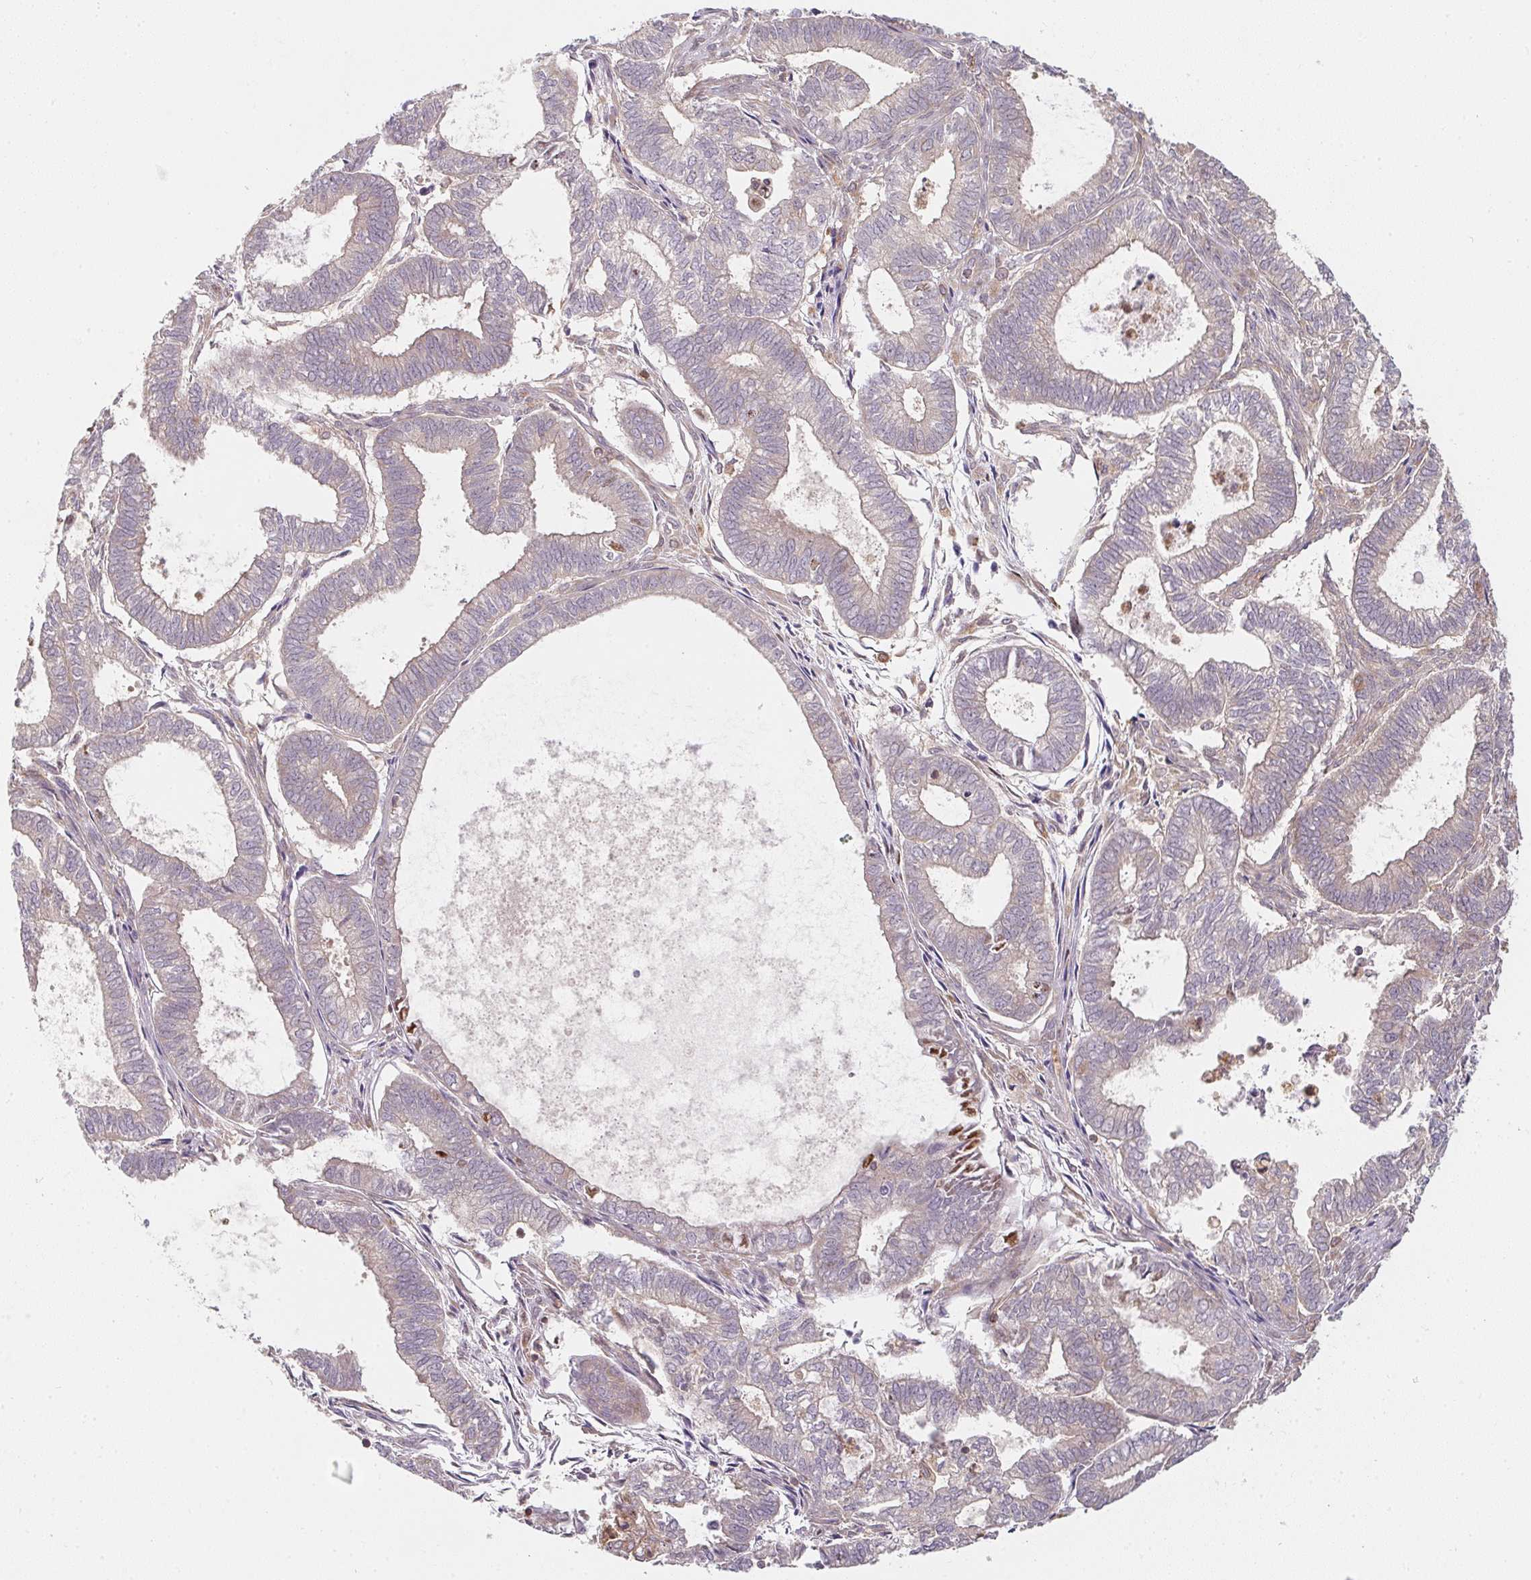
{"staining": {"intensity": "negative", "quantity": "none", "location": "none"}, "tissue": "ovarian cancer", "cell_type": "Tumor cells", "image_type": "cancer", "snomed": [{"axis": "morphology", "description": "Carcinoma, endometroid"}, {"axis": "topography", "description": "Ovary"}], "caption": "There is no significant positivity in tumor cells of ovarian cancer (endometroid carcinoma).", "gene": "ANKRD13A", "patient": {"sex": "female", "age": 64}}